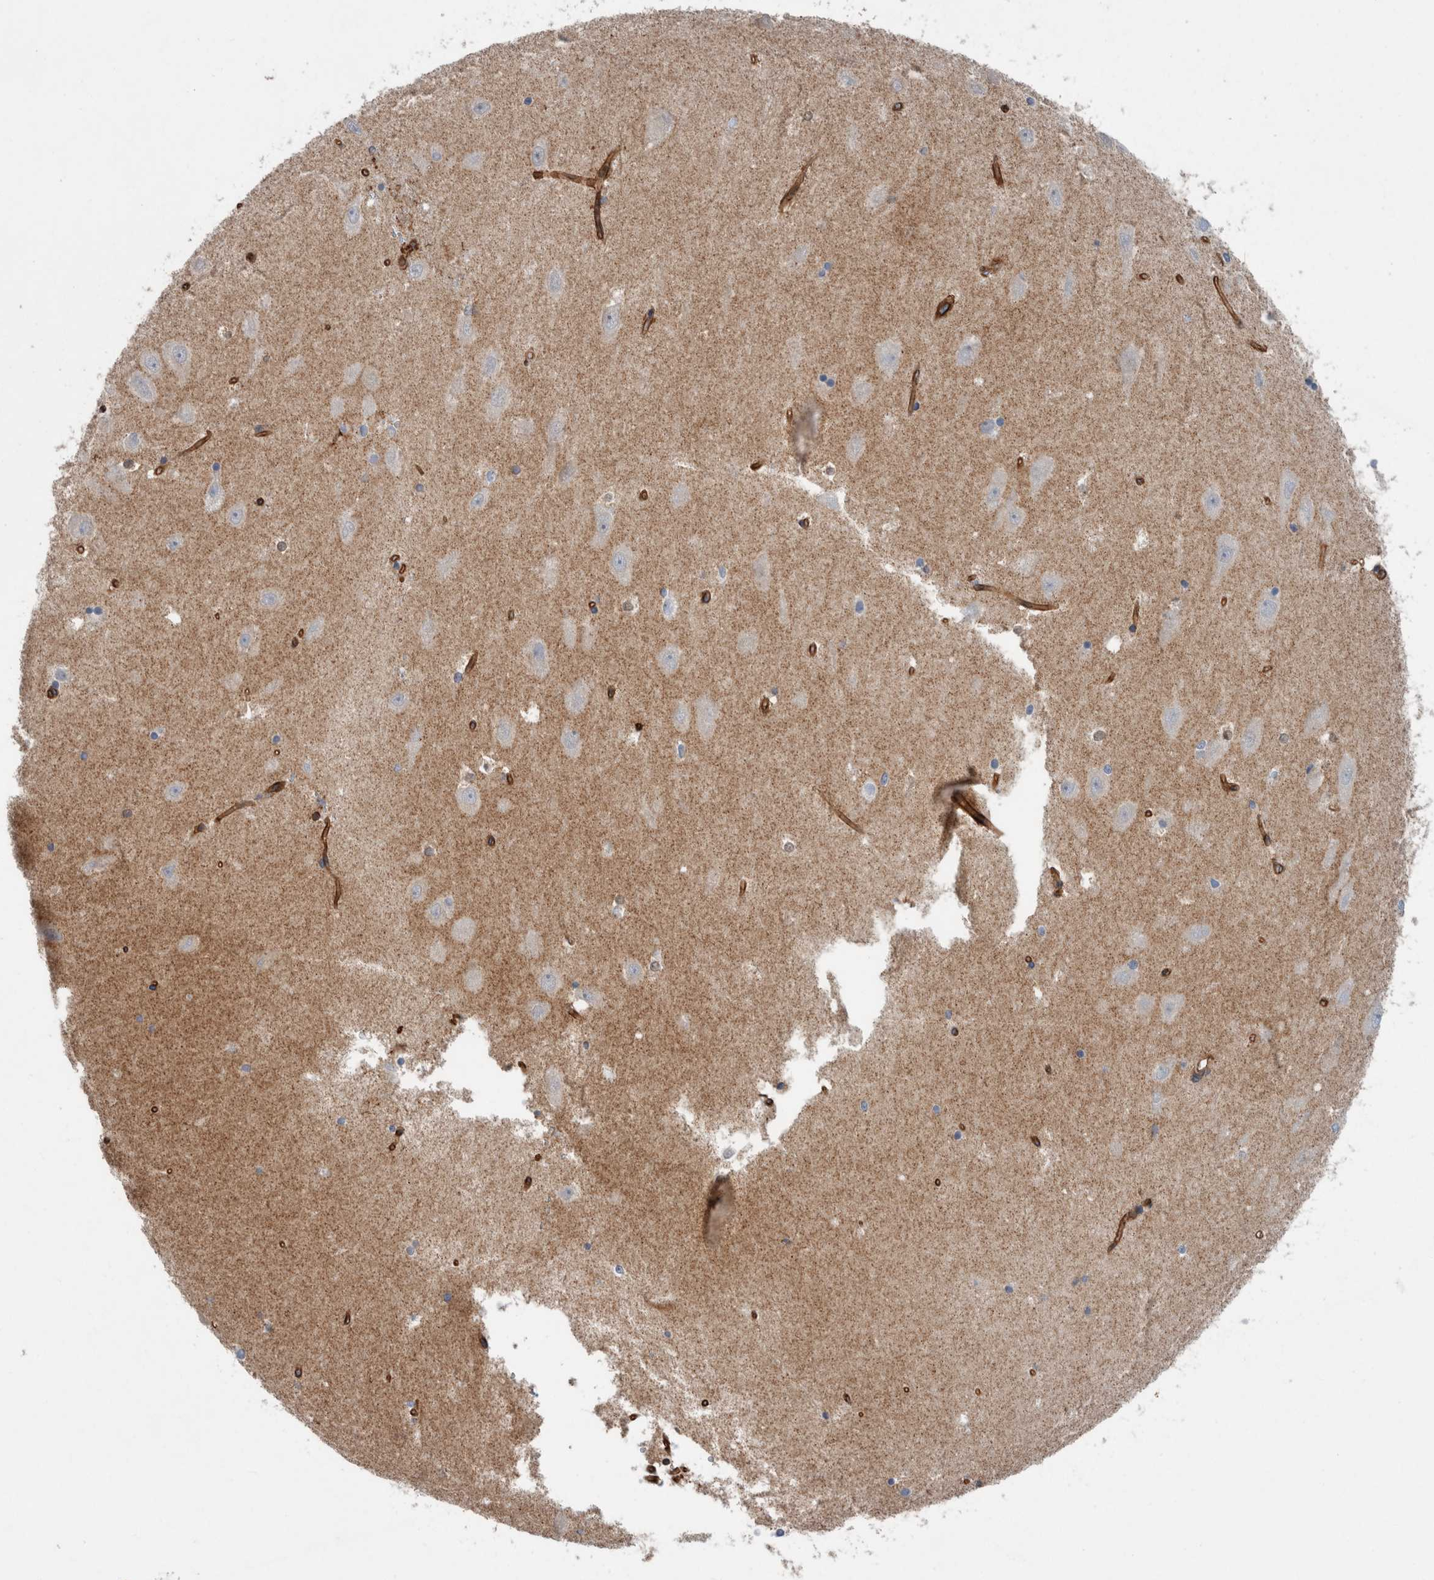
{"staining": {"intensity": "negative", "quantity": "none", "location": "none"}, "tissue": "hippocampus", "cell_type": "Glial cells", "image_type": "normal", "snomed": [{"axis": "morphology", "description": "Normal tissue, NOS"}, {"axis": "topography", "description": "Hippocampus"}], "caption": "This is an immunohistochemistry photomicrograph of unremarkable hippocampus. There is no staining in glial cells.", "gene": "PLEC", "patient": {"sex": "male", "age": 45}}